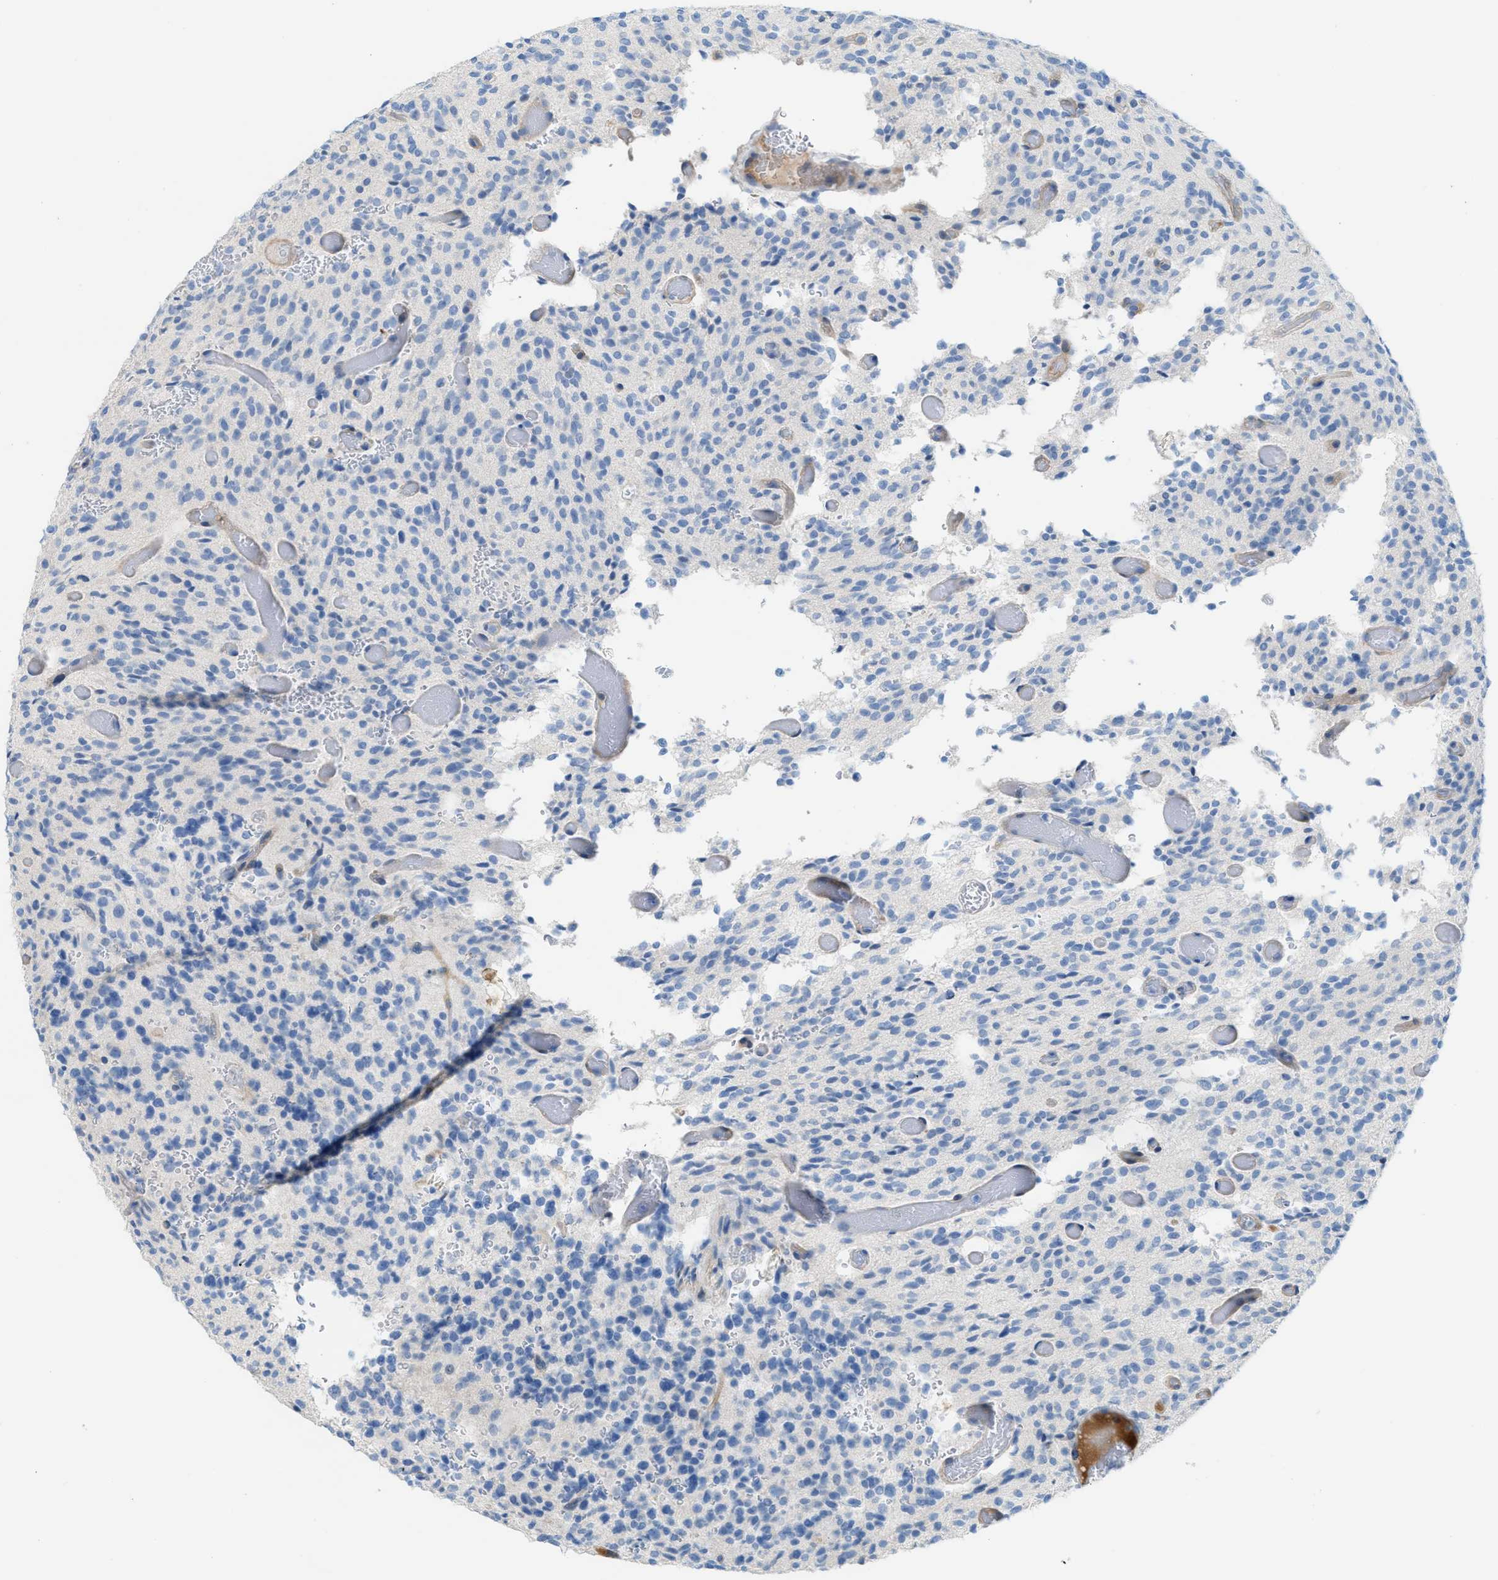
{"staining": {"intensity": "negative", "quantity": "none", "location": "none"}, "tissue": "glioma", "cell_type": "Tumor cells", "image_type": "cancer", "snomed": [{"axis": "morphology", "description": "Glioma, malignant, High grade"}, {"axis": "topography", "description": "Brain"}], "caption": "Glioma stained for a protein using immunohistochemistry (IHC) exhibits no expression tumor cells.", "gene": "MPP3", "patient": {"sex": "male", "age": 34}}